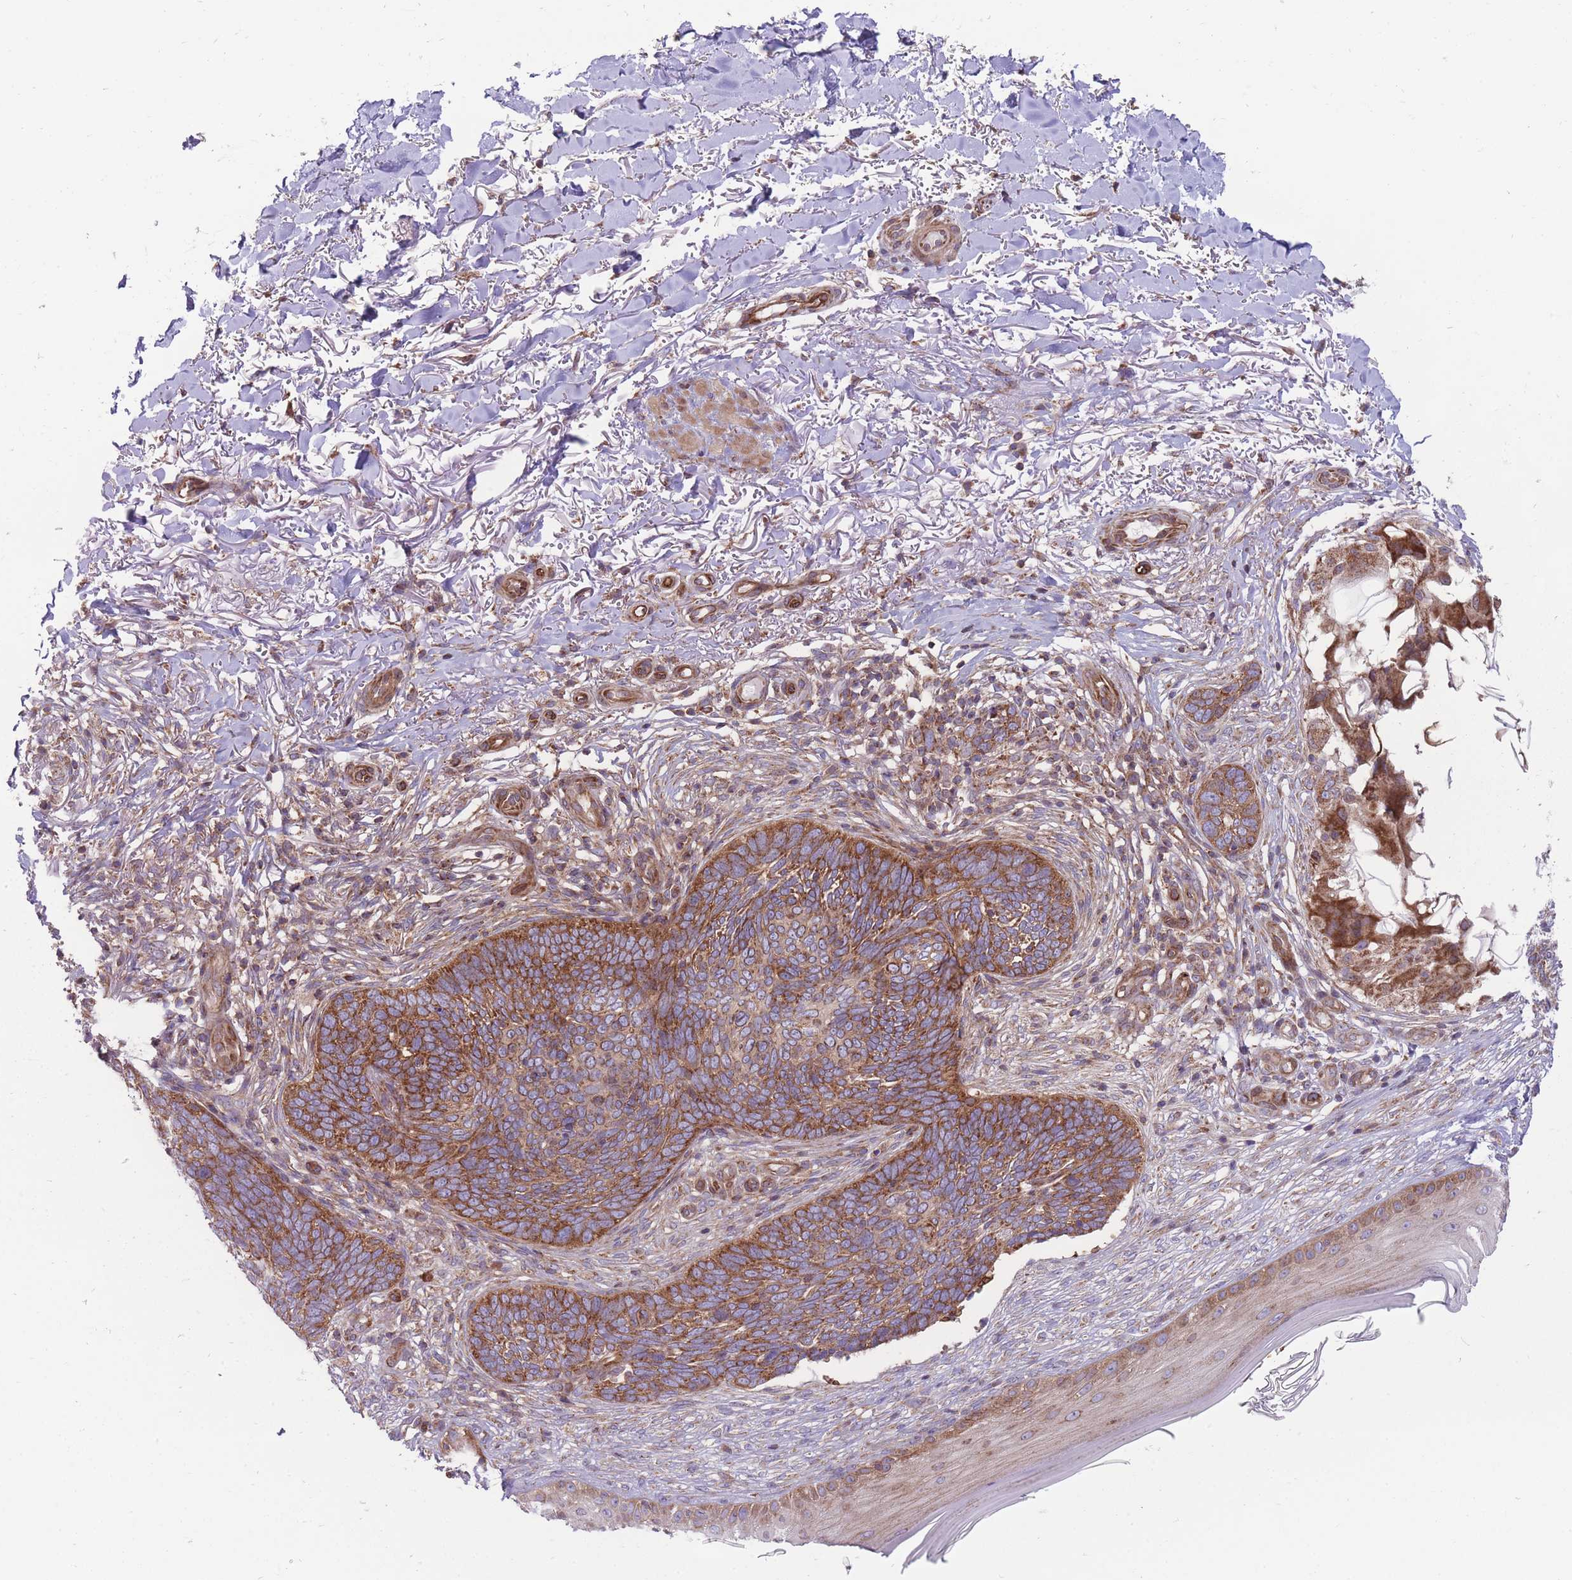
{"staining": {"intensity": "moderate", "quantity": ">75%", "location": "cytoplasmic/membranous"}, "tissue": "skin cancer", "cell_type": "Tumor cells", "image_type": "cancer", "snomed": [{"axis": "morphology", "description": "Normal tissue, NOS"}, {"axis": "morphology", "description": "Basal cell carcinoma"}, {"axis": "topography", "description": "Skin"}], "caption": "High-magnification brightfield microscopy of skin basal cell carcinoma stained with DAB (brown) and counterstained with hematoxylin (blue). tumor cells exhibit moderate cytoplasmic/membranous staining is identified in approximately>75% of cells. (IHC, brightfield microscopy, high magnification).", "gene": "ANKRD10", "patient": {"sex": "female", "age": 67}}